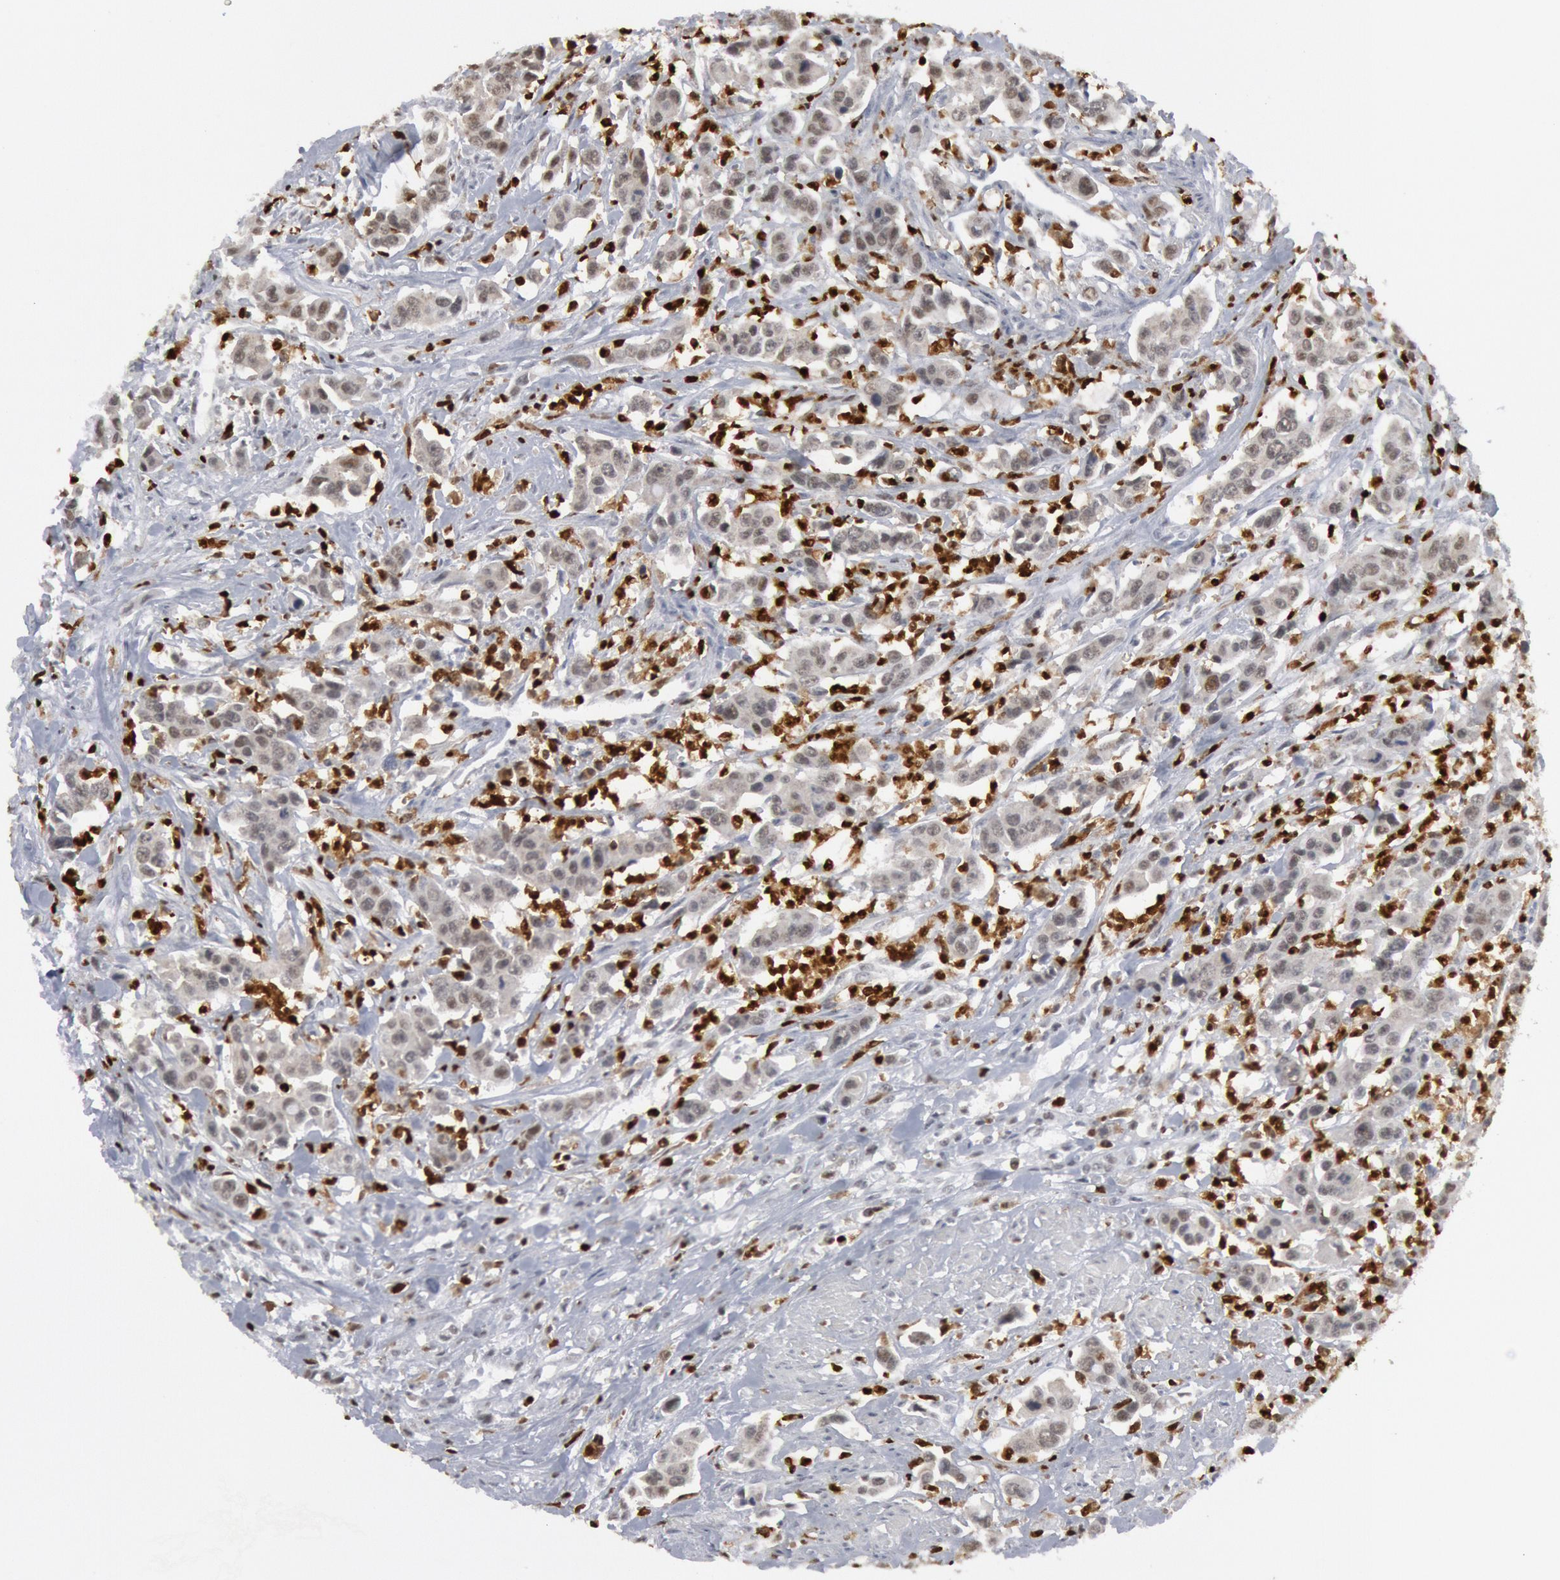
{"staining": {"intensity": "weak", "quantity": ">75%", "location": "cytoplasmic/membranous,nuclear"}, "tissue": "urothelial cancer", "cell_type": "Tumor cells", "image_type": "cancer", "snomed": [{"axis": "morphology", "description": "Urothelial carcinoma, High grade"}, {"axis": "topography", "description": "Urinary bladder"}], "caption": "Urothelial carcinoma (high-grade) stained with IHC reveals weak cytoplasmic/membranous and nuclear expression in approximately >75% of tumor cells. (DAB IHC, brown staining for protein, blue staining for nuclei).", "gene": "PTPN6", "patient": {"sex": "male", "age": 86}}